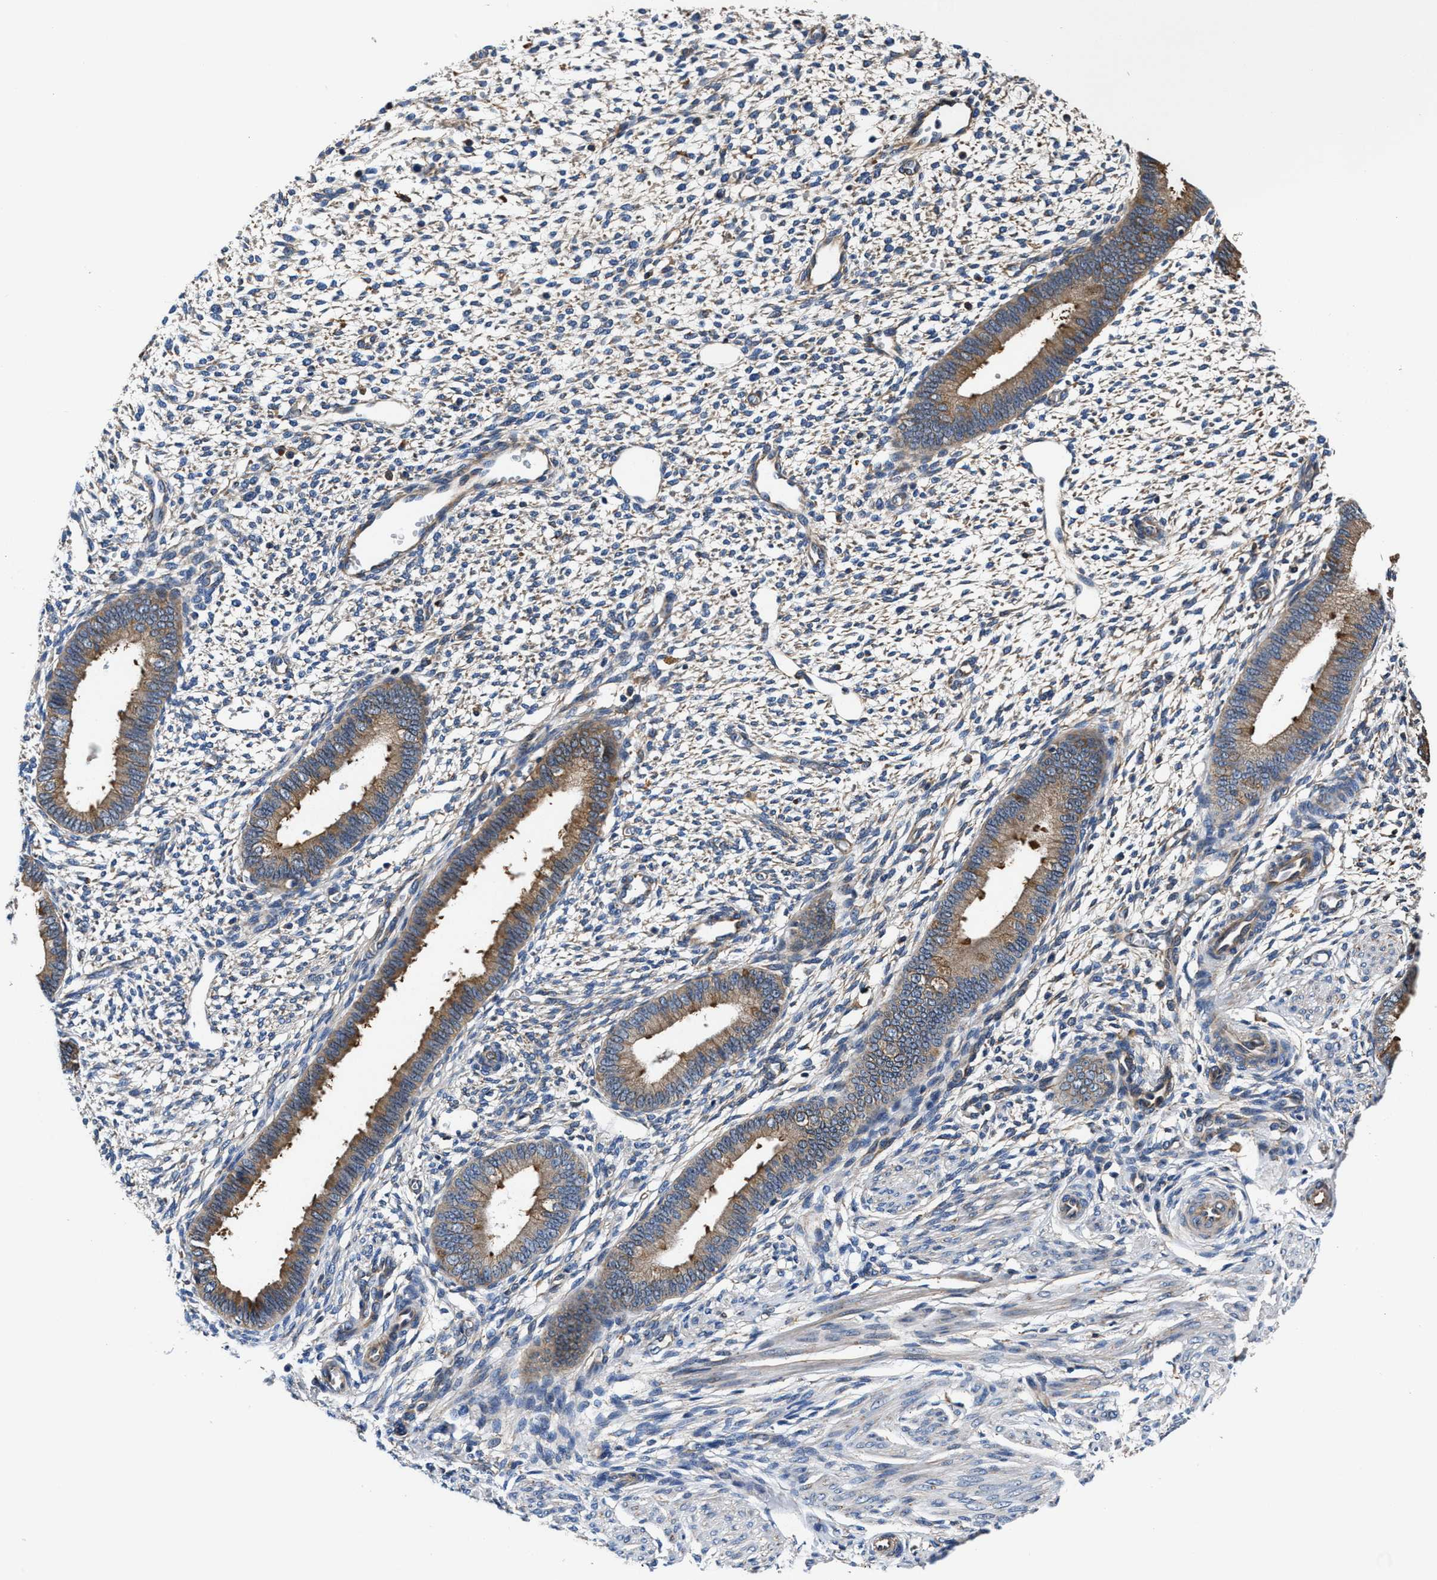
{"staining": {"intensity": "weak", "quantity": "<25%", "location": "cytoplasmic/membranous"}, "tissue": "endometrium", "cell_type": "Cells in endometrial stroma", "image_type": "normal", "snomed": [{"axis": "morphology", "description": "Normal tissue, NOS"}, {"axis": "topography", "description": "Endometrium"}], "caption": "Immunohistochemical staining of benign human endometrium reveals no significant staining in cells in endometrial stroma. The staining is performed using DAB brown chromogen with nuclei counter-stained in using hematoxylin.", "gene": "PPP1R9B", "patient": {"sex": "female", "age": 46}}